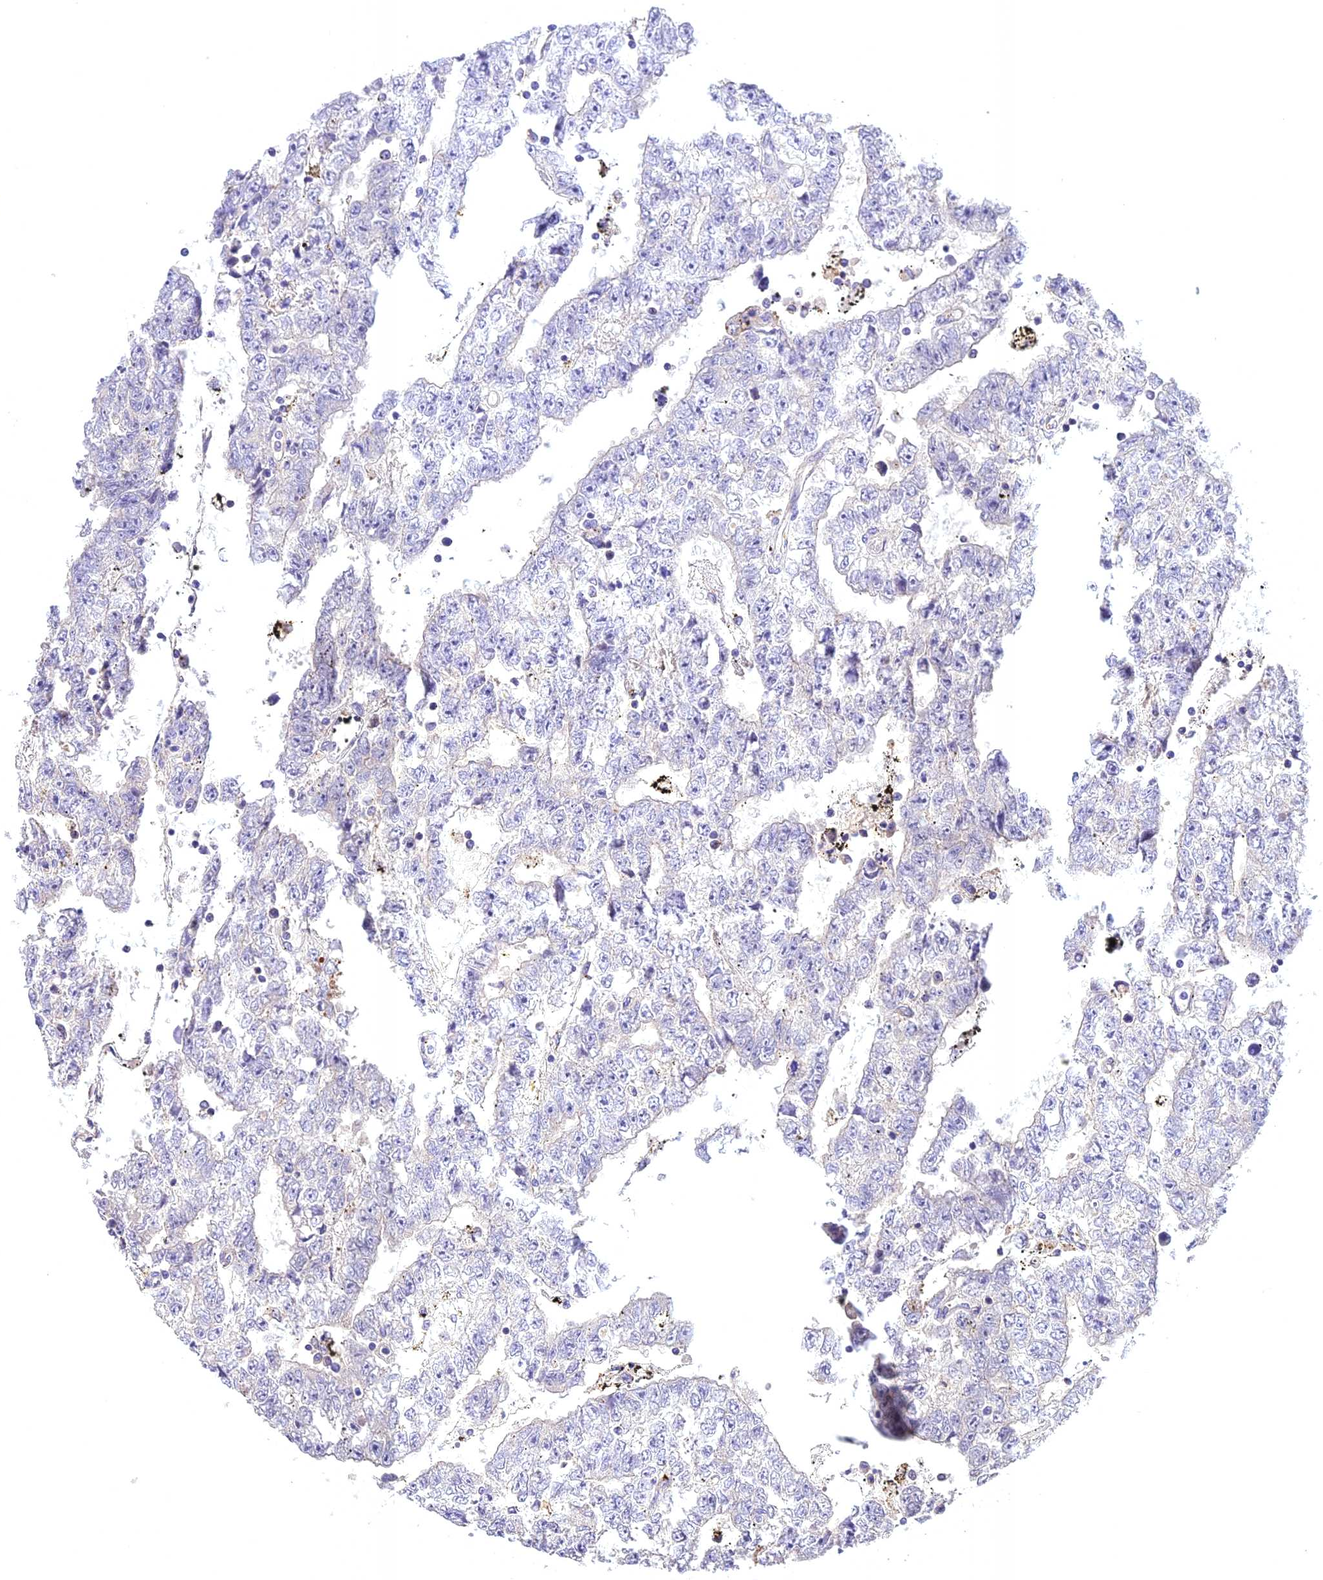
{"staining": {"intensity": "negative", "quantity": "none", "location": "none"}, "tissue": "testis cancer", "cell_type": "Tumor cells", "image_type": "cancer", "snomed": [{"axis": "morphology", "description": "Carcinoma, Embryonal, NOS"}, {"axis": "topography", "description": "Testis"}], "caption": "DAB (3,3'-diaminobenzidine) immunohistochemical staining of testis cancer exhibits no significant staining in tumor cells.", "gene": "NUDT8", "patient": {"sex": "male", "age": 25}}